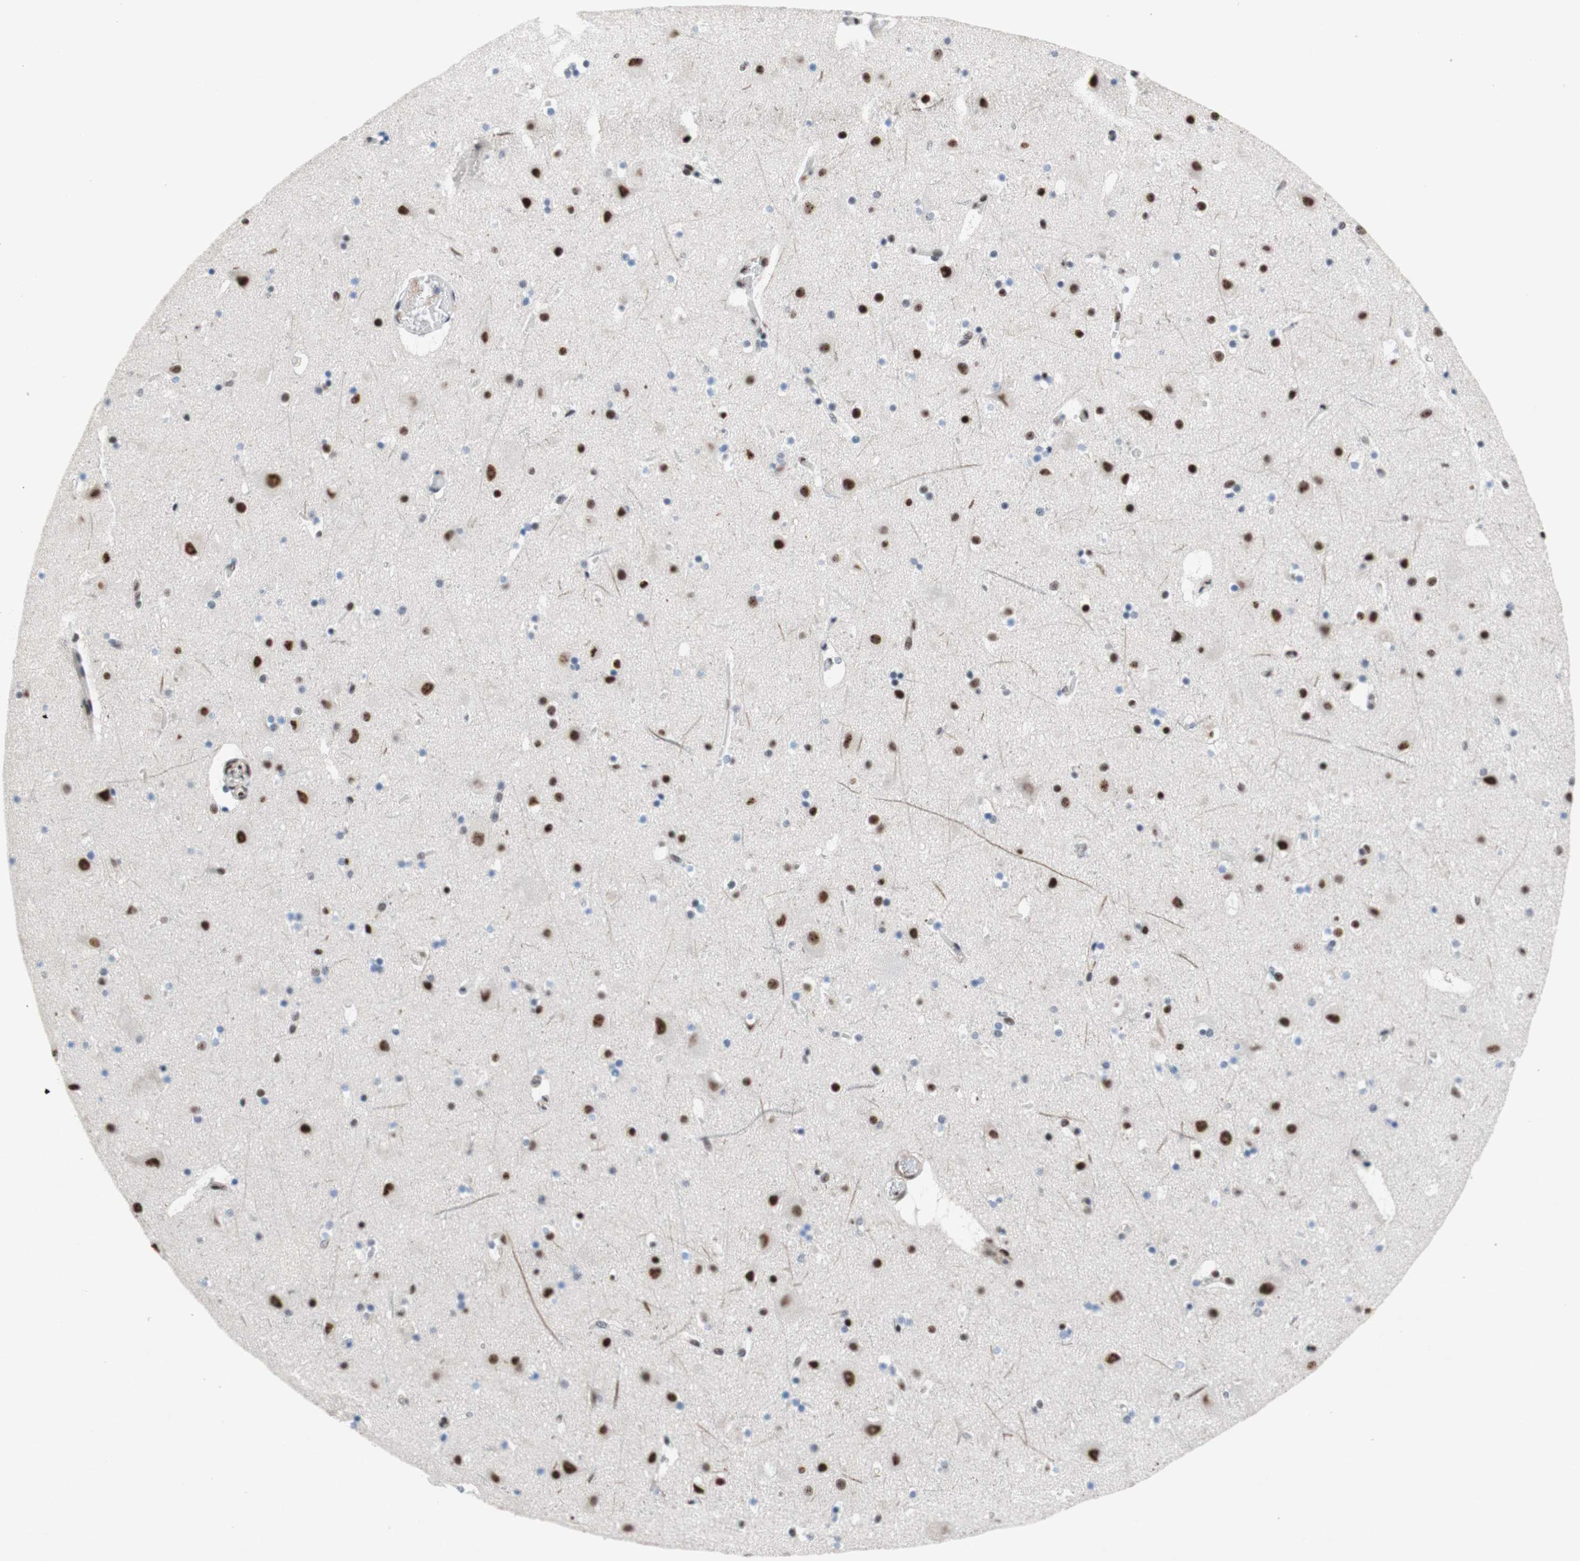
{"staining": {"intensity": "moderate", "quantity": ">75%", "location": "nuclear"}, "tissue": "cerebral cortex", "cell_type": "Endothelial cells", "image_type": "normal", "snomed": [{"axis": "morphology", "description": "Normal tissue, NOS"}, {"axis": "topography", "description": "Cerebral cortex"}], "caption": "The micrograph demonstrates immunohistochemical staining of unremarkable cerebral cortex. There is moderate nuclear expression is identified in approximately >75% of endothelial cells.", "gene": "TLE1", "patient": {"sex": "male", "age": 45}}